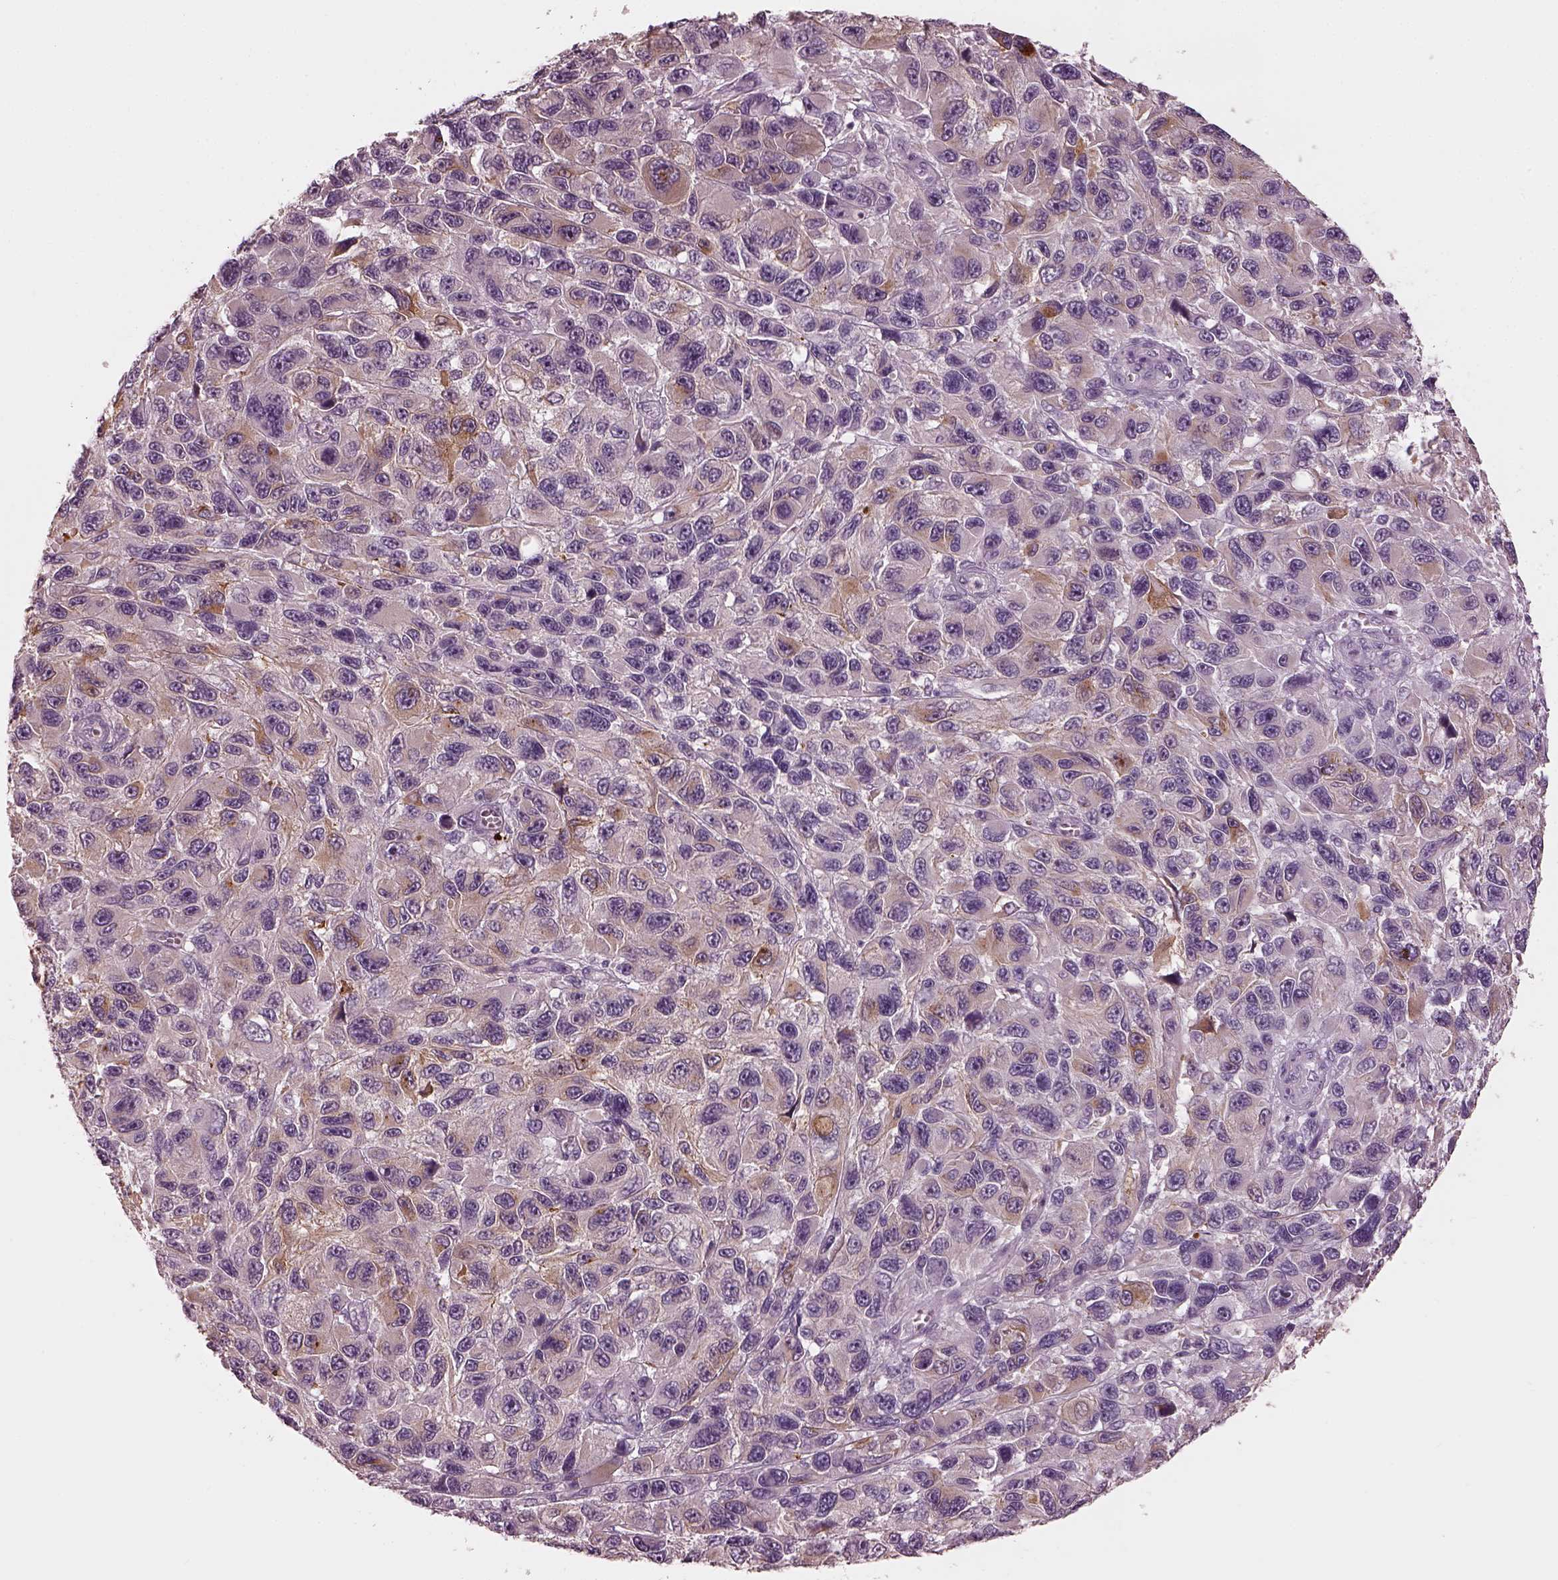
{"staining": {"intensity": "moderate", "quantity": "<25%", "location": "cytoplasmic/membranous"}, "tissue": "melanoma", "cell_type": "Tumor cells", "image_type": "cancer", "snomed": [{"axis": "morphology", "description": "Malignant melanoma, NOS"}, {"axis": "topography", "description": "Skin"}], "caption": "A low amount of moderate cytoplasmic/membranous expression is seen in about <25% of tumor cells in malignant melanoma tissue.", "gene": "MIA", "patient": {"sex": "male", "age": 53}}